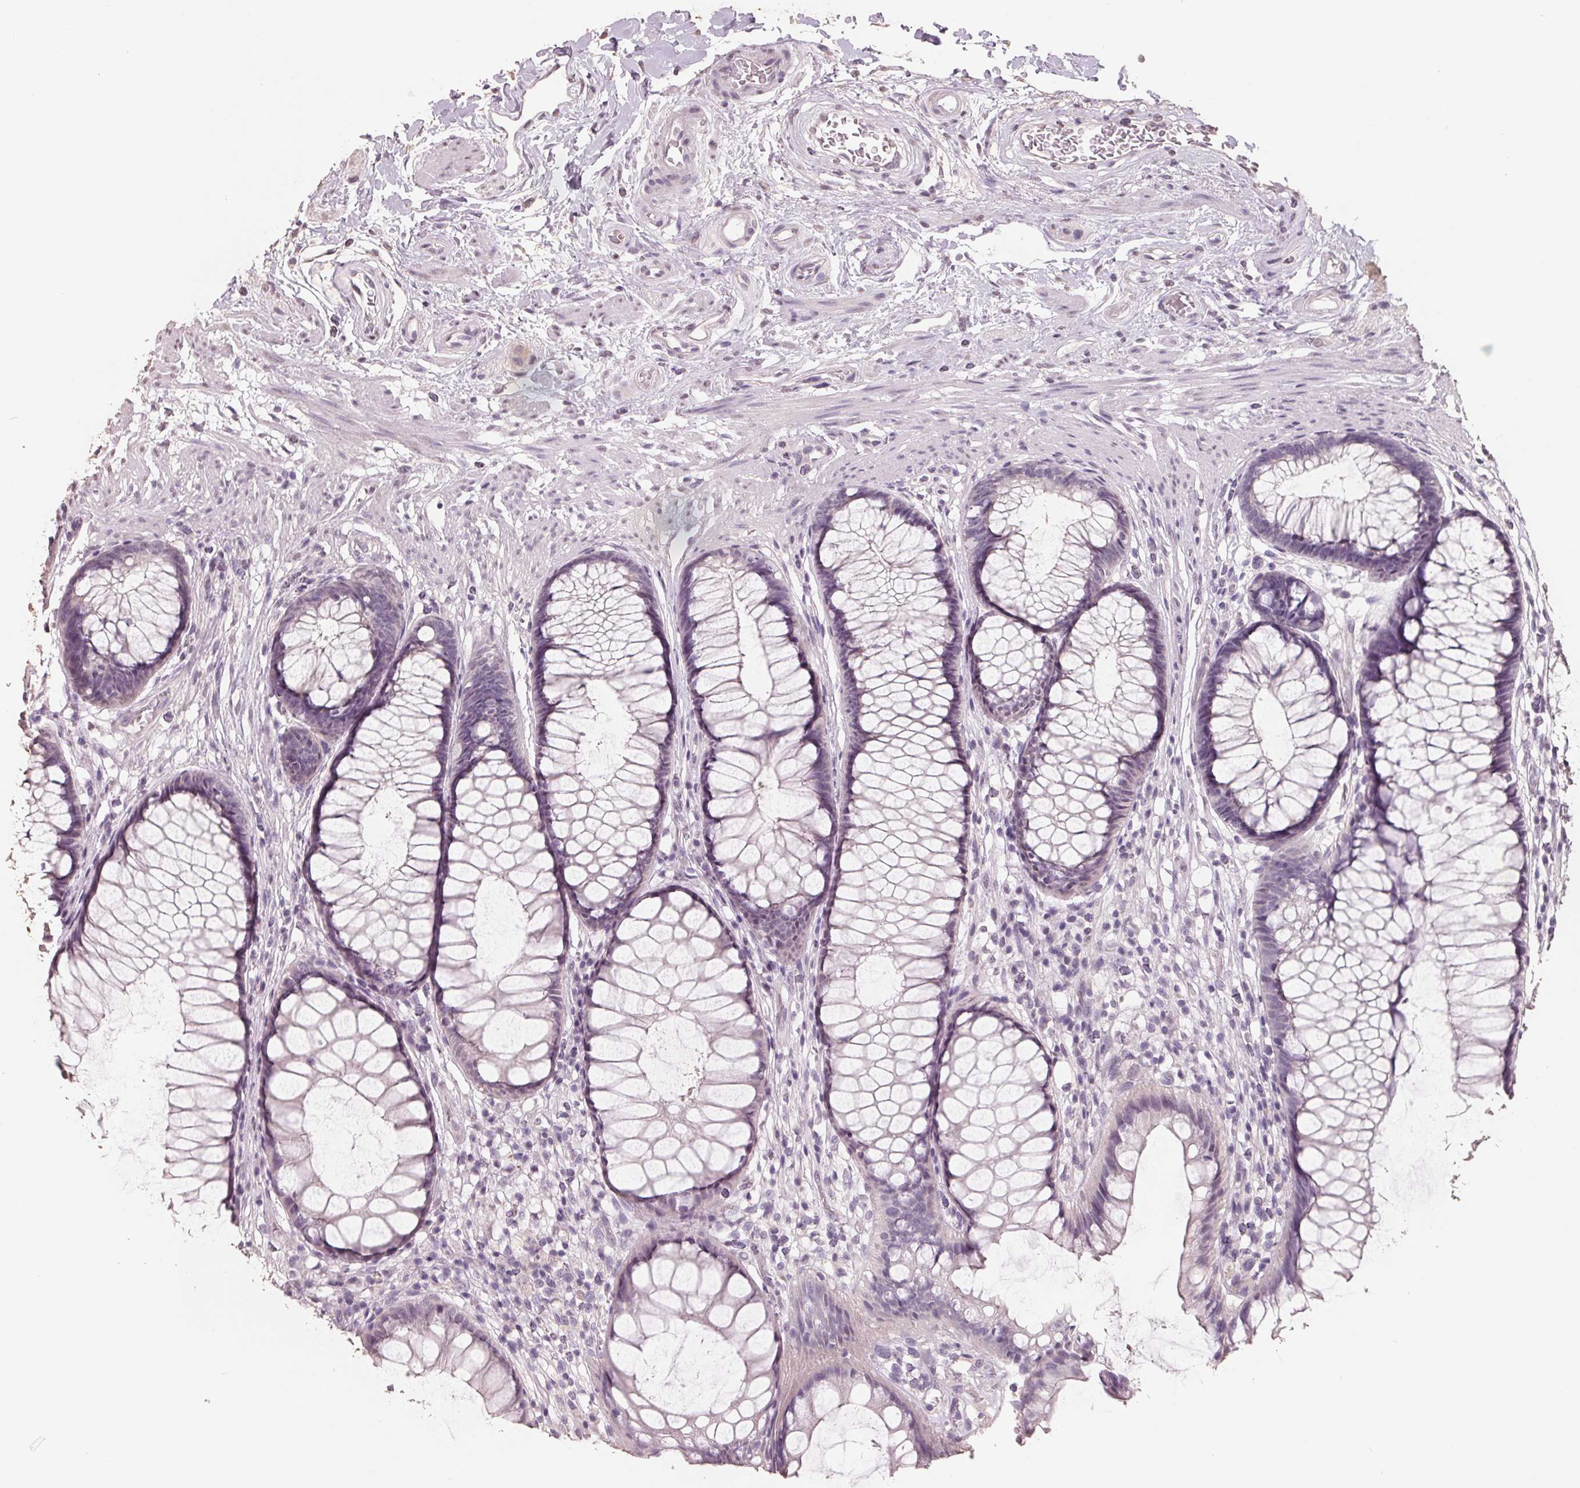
{"staining": {"intensity": "weak", "quantity": "<25%", "location": "nuclear"}, "tissue": "rectum", "cell_type": "Glandular cells", "image_type": "normal", "snomed": [{"axis": "morphology", "description": "Normal tissue, NOS"}, {"axis": "topography", "description": "Smooth muscle"}, {"axis": "topography", "description": "Rectum"}], "caption": "Protein analysis of benign rectum demonstrates no significant positivity in glandular cells. (DAB immunohistochemistry (IHC), high magnification).", "gene": "FTCD", "patient": {"sex": "male", "age": 53}}